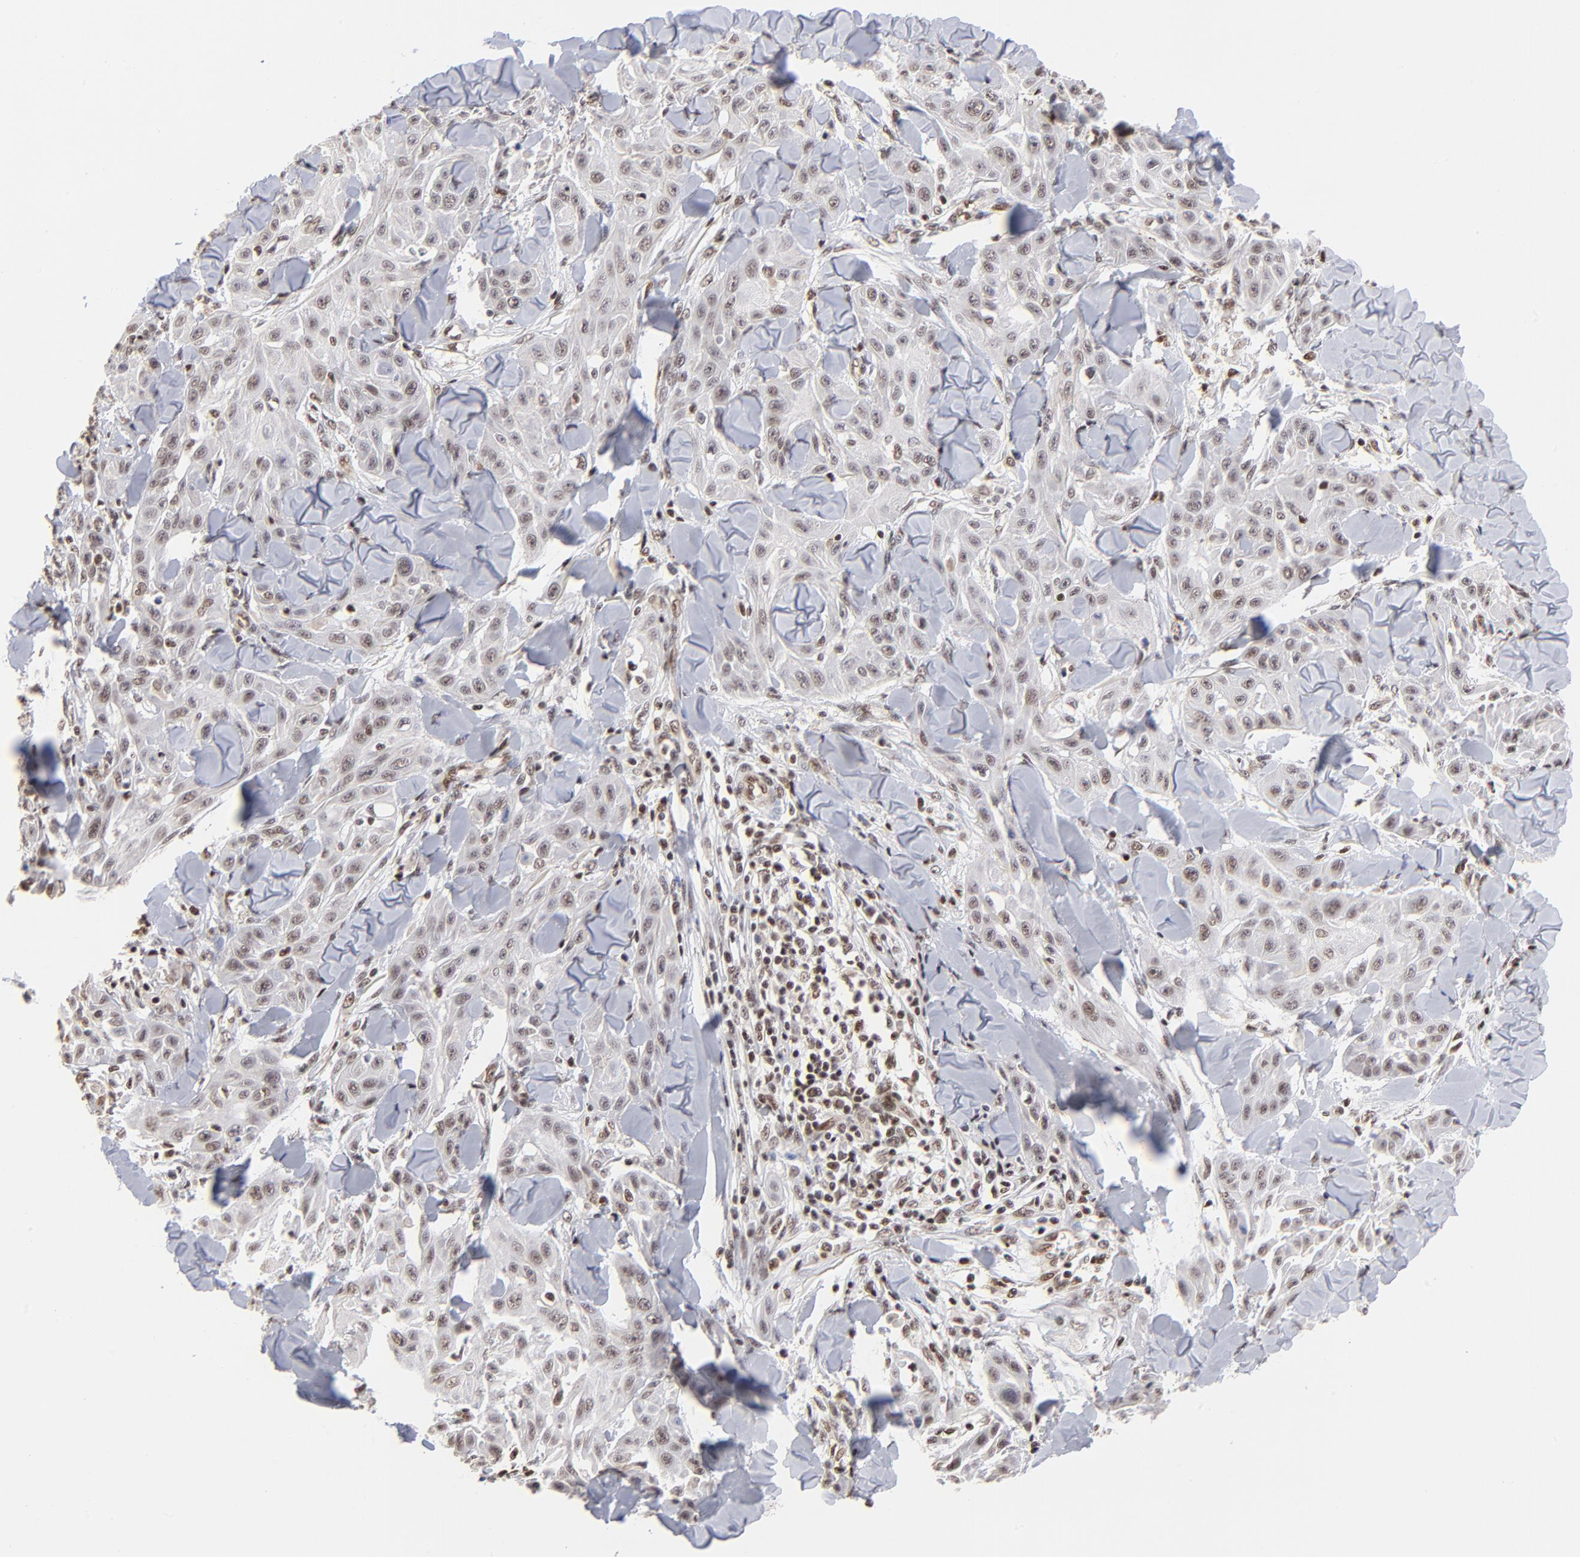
{"staining": {"intensity": "weak", "quantity": "25%-75%", "location": "nuclear"}, "tissue": "skin cancer", "cell_type": "Tumor cells", "image_type": "cancer", "snomed": [{"axis": "morphology", "description": "Squamous cell carcinoma, NOS"}, {"axis": "topography", "description": "Skin"}], "caption": "Protein staining of skin squamous cell carcinoma tissue reveals weak nuclear staining in about 25%-75% of tumor cells.", "gene": "GABPA", "patient": {"sex": "male", "age": 24}}